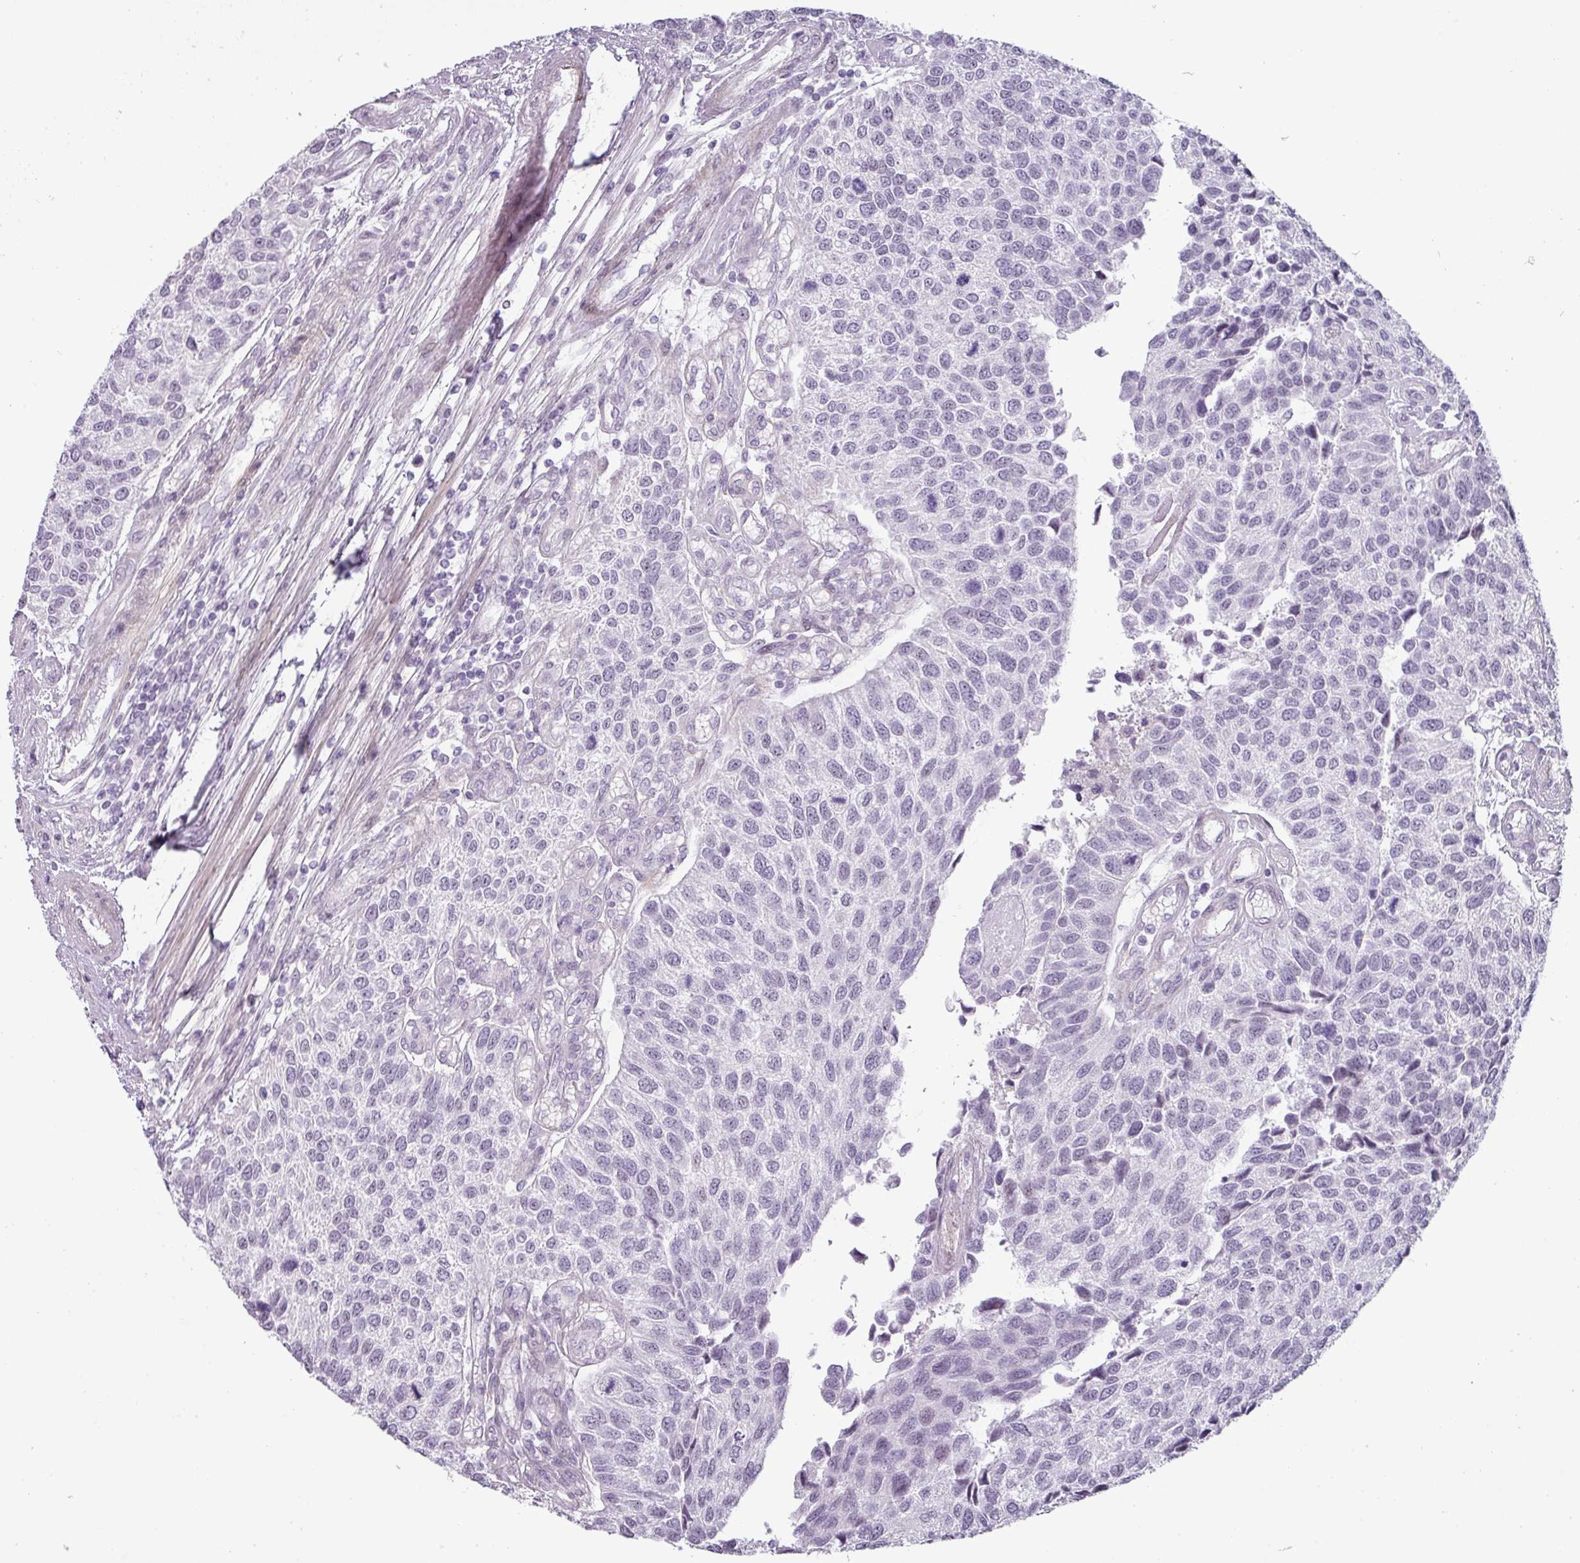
{"staining": {"intensity": "negative", "quantity": "none", "location": "none"}, "tissue": "urothelial cancer", "cell_type": "Tumor cells", "image_type": "cancer", "snomed": [{"axis": "morphology", "description": "Urothelial carcinoma, NOS"}, {"axis": "topography", "description": "Urinary bladder"}], "caption": "Tumor cells are negative for protein expression in human transitional cell carcinoma.", "gene": "CHRDL1", "patient": {"sex": "male", "age": 55}}